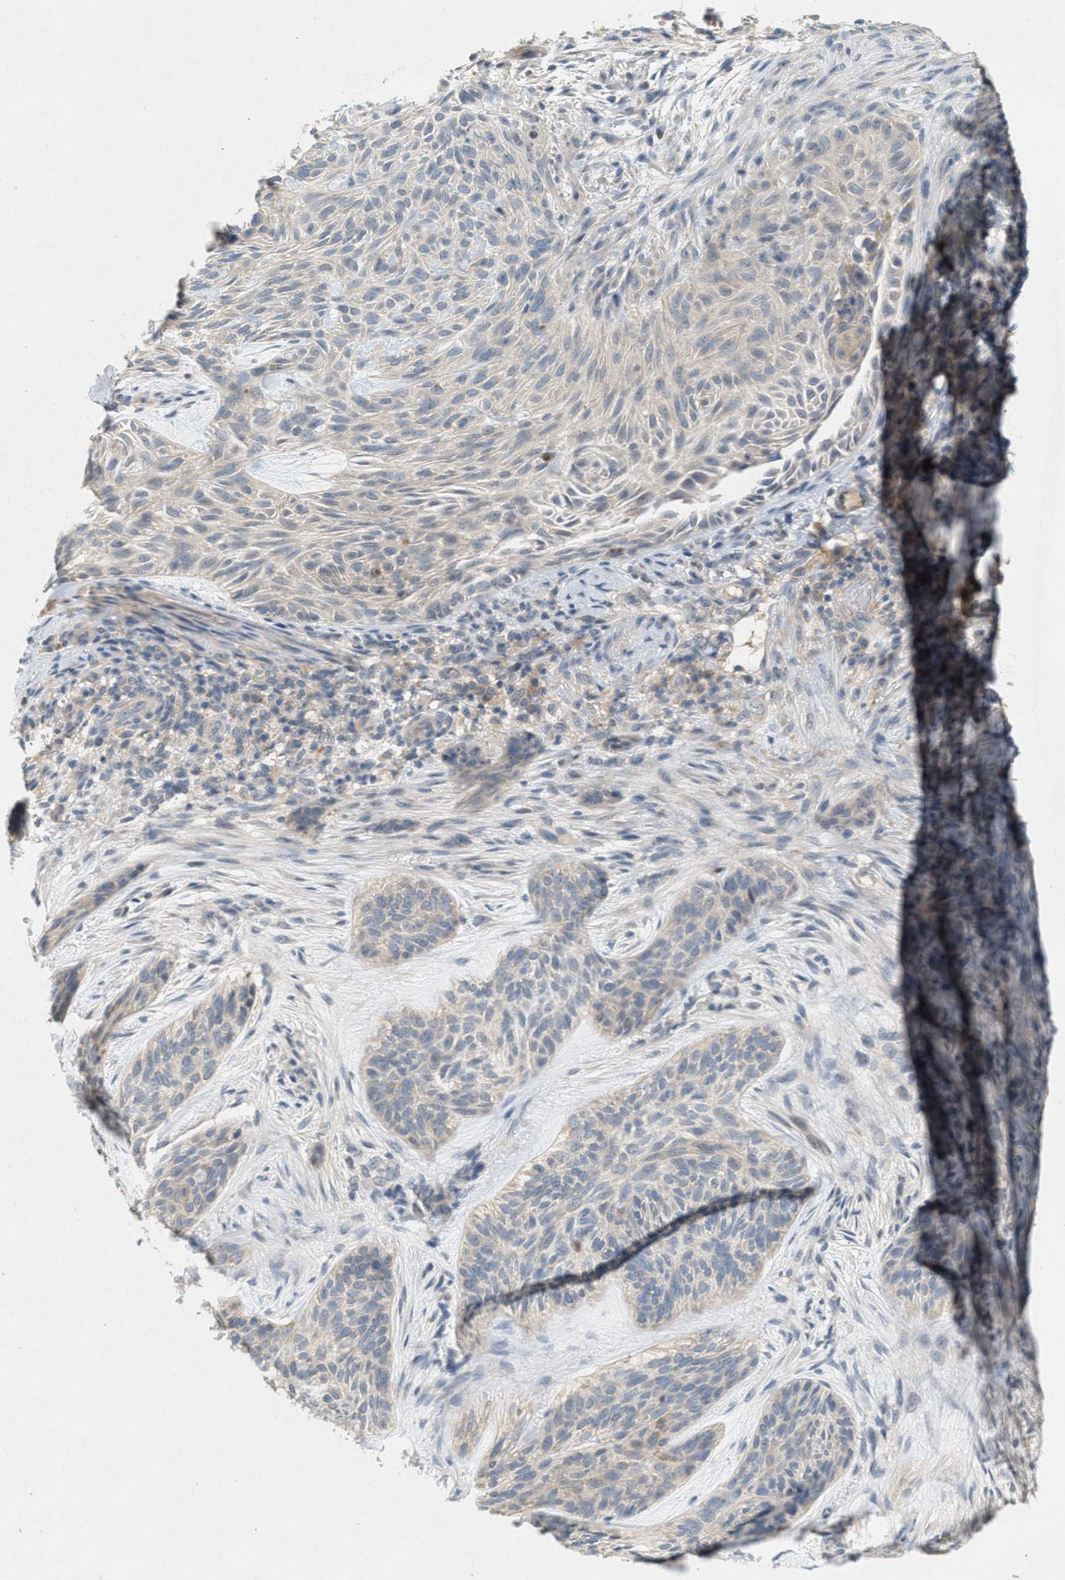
{"staining": {"intensity": "negative", "quantity": "none", "location": "none"}, "tissue": "skin cancer", "cell_type": "Tumor cells", "image_type": "cancer", "snomed": [{"axis": "morphology", "description": "Basal cell carcinoma"}, {"axis": "topography", "description": "Skin"}], "caption": "Human skin cancer (basal cell carcinoma) stained for a protein using IHC exhibits no staining in tumor cells.", "gene": "DCAF7", "patient": {"sex": "male", "age": 55}}